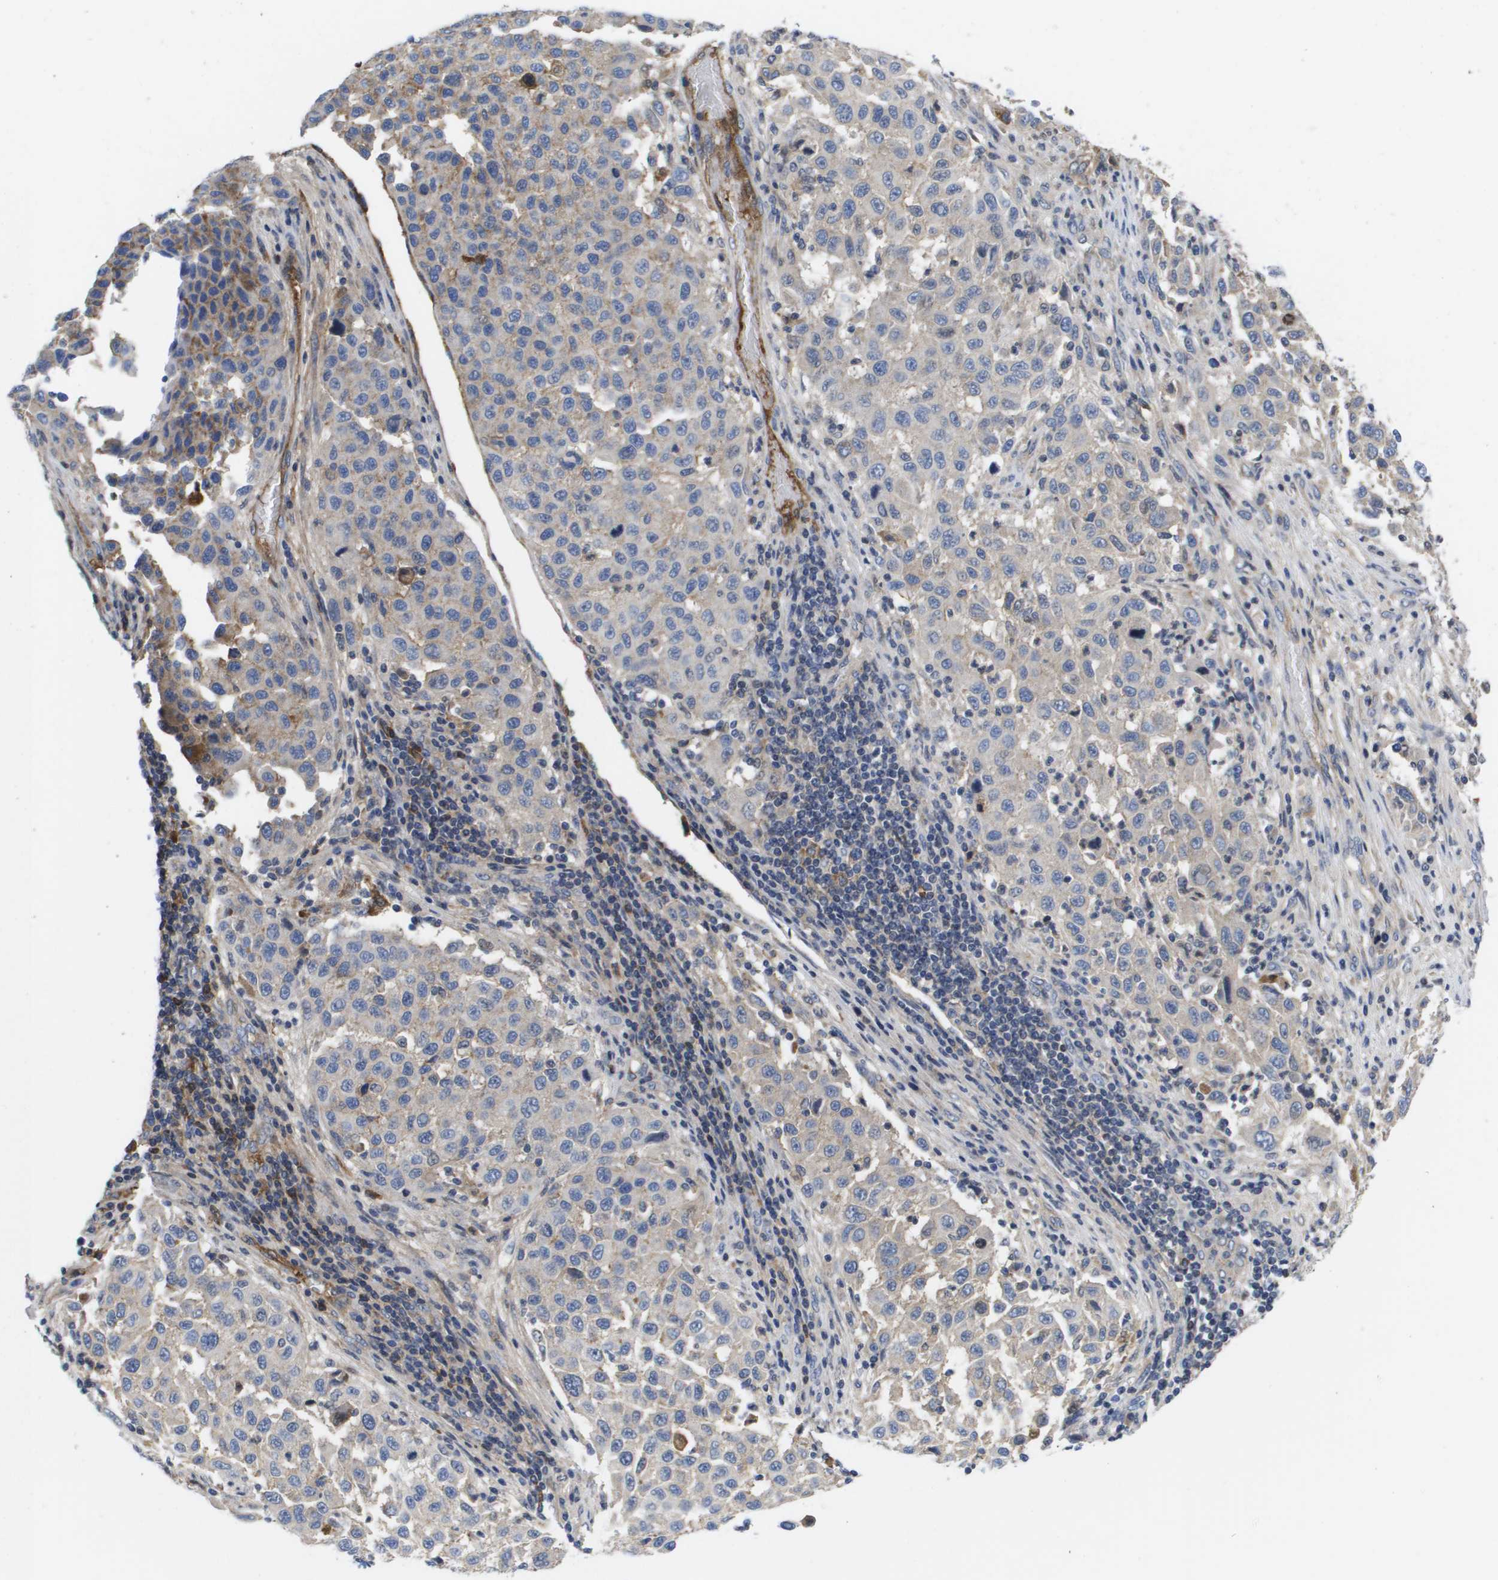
{"staining": {"intensity": "negative", "quantity": "none", "location": "none"}, "tissue": "melanoma", "cell_type": "Tumor cells", "image_type": "cancer", "snomed": [{"axis": "morphology", "description": "Malignant melanoma, Metastatic site"}, {"axis": "topography", "description": "Lymph node"}], "caption": "Image shows no protein expression in tumor cells of melanoma tissue.", "gene": "SERPINC1", "patient": {"sex": "male", "age": 61}}